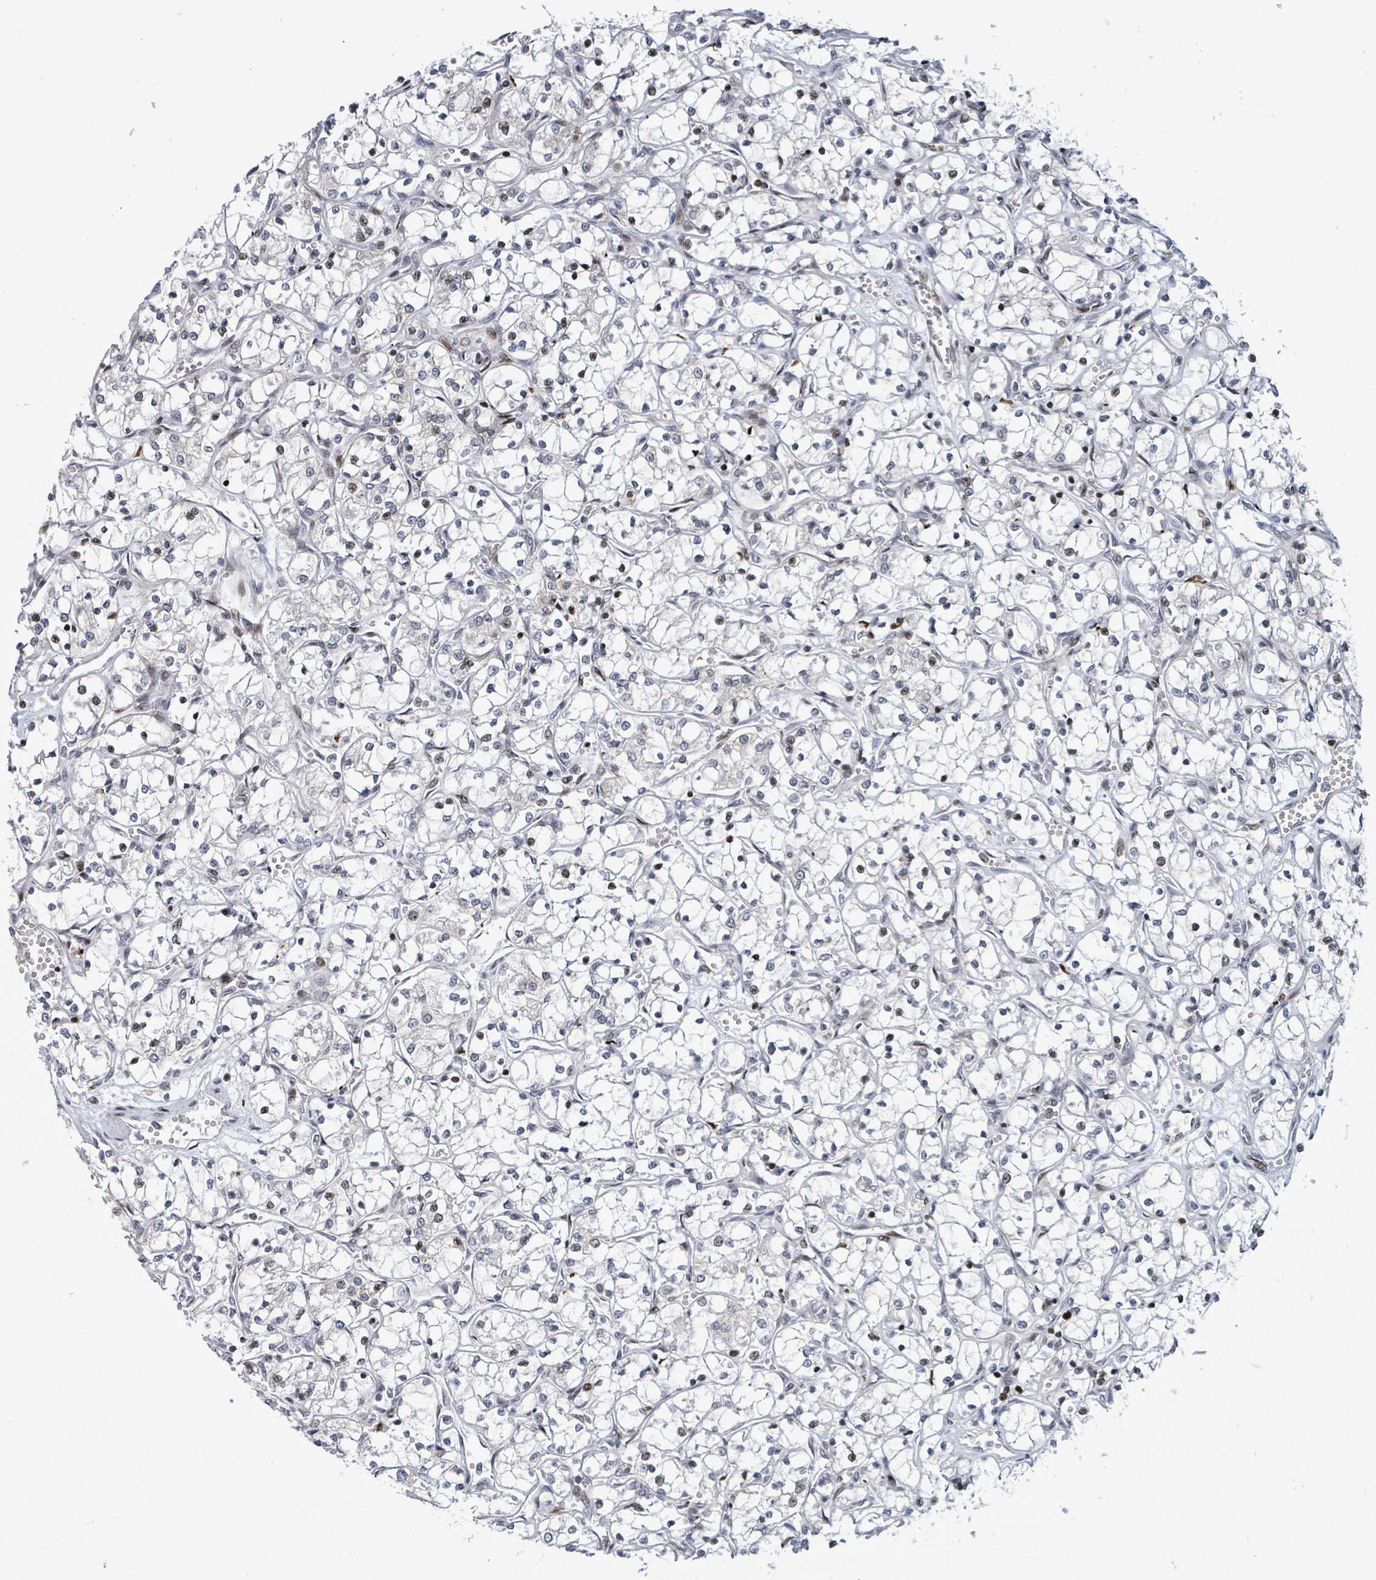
{"staining": {"intensity": "moderate", "quantity": "<25%", "location": "nuclear"}, "tissue": "renal cancer", "cell_type": "Tumor cells", "image_type": "cancer", "snomed": [{"axis": "morphology", "description": "Adenocarcinoma, NOS"}, {"axis": "topography", "description": "Kidney"}], "caption": "IHC of human adenocarcinoma (renal) shows low levels of moderate nuclear positivity in approximately <25% of tumor cells. (brown staining indicates protein expression, while blue staining denotes nuclei).", "gene": "FNDC4", "patient": {"sex": "female", "age": 69}}